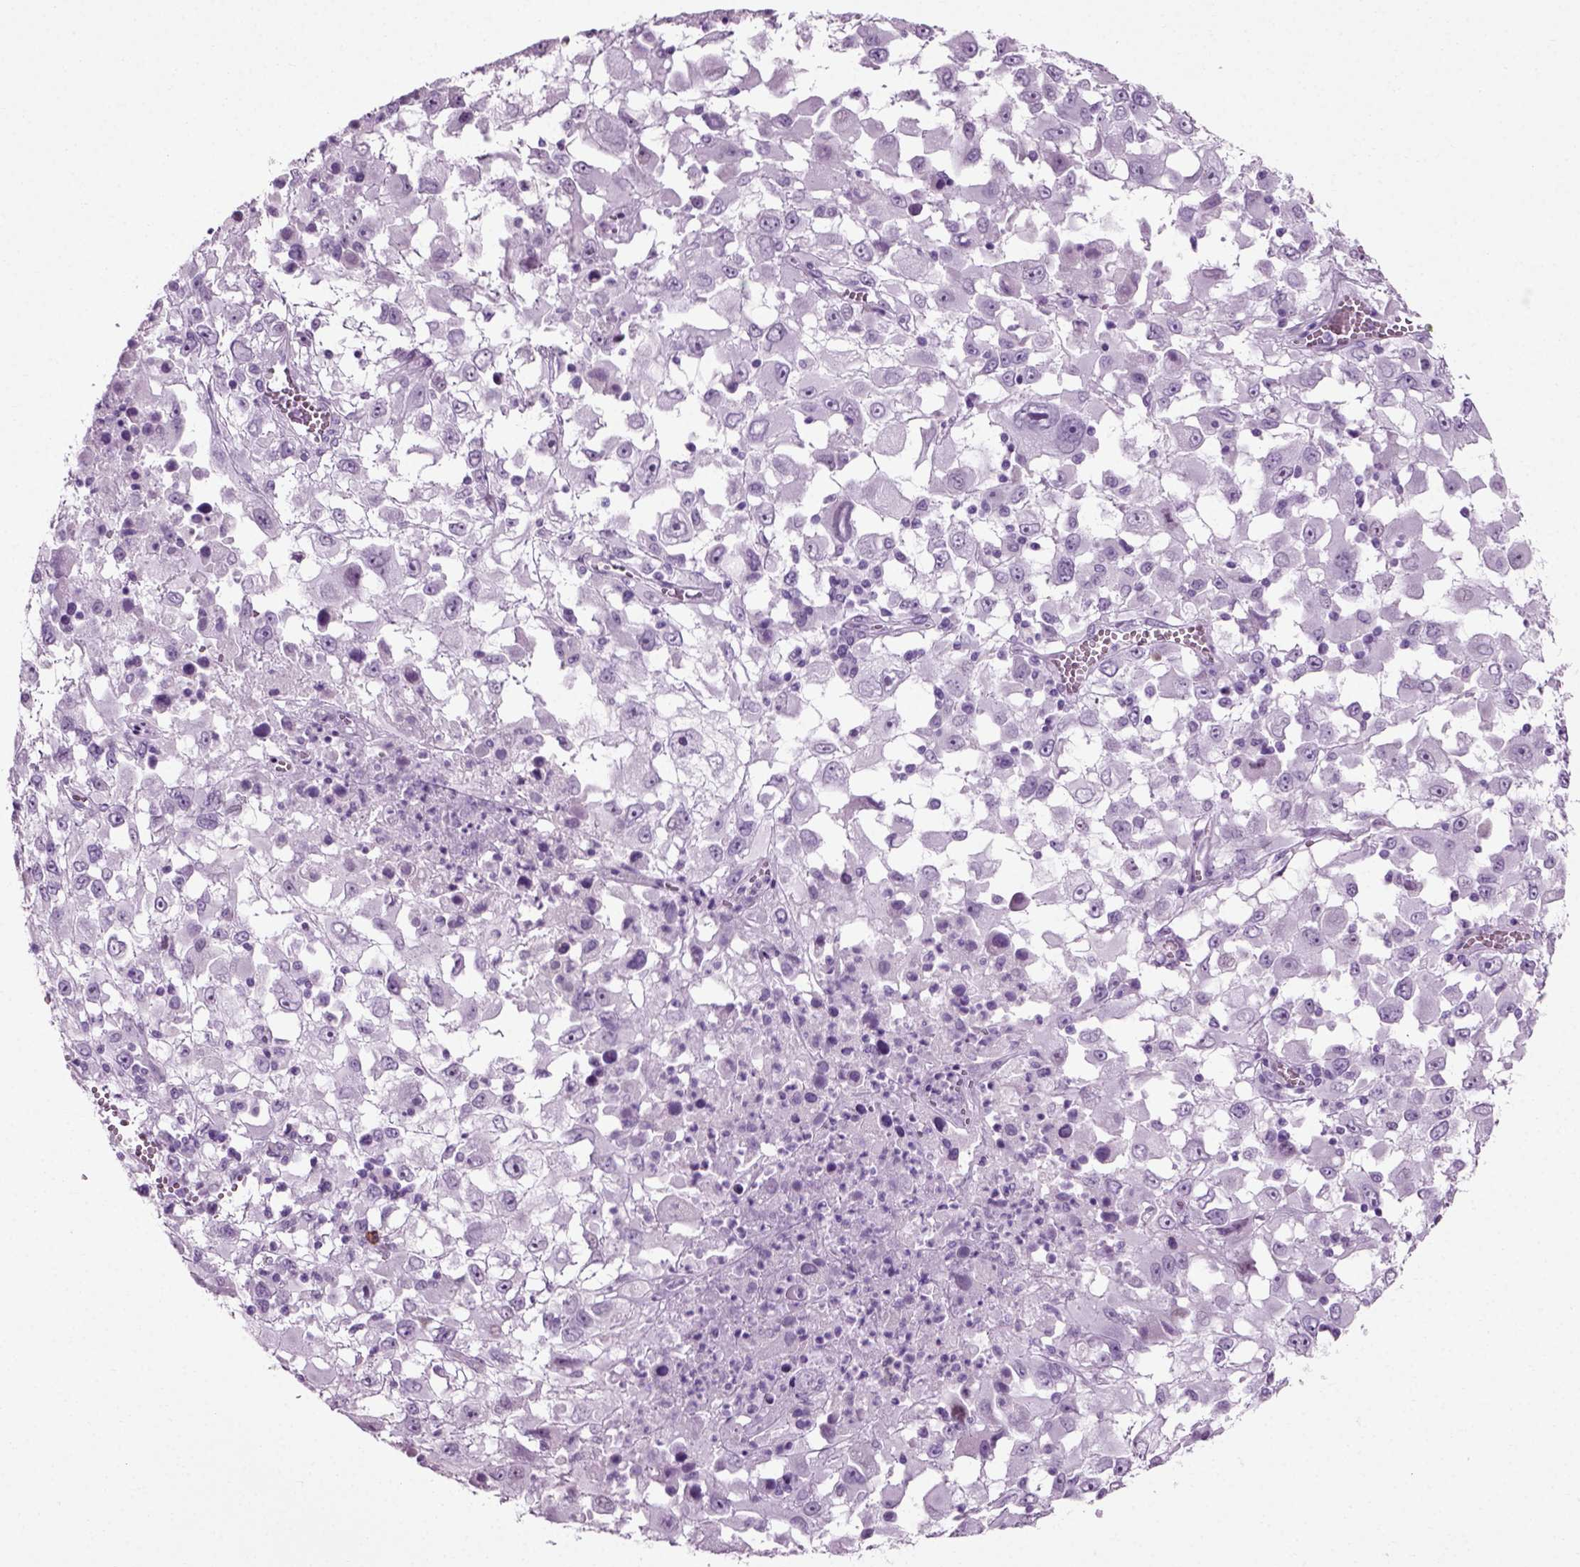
{"staining": {"intensity": "negative", "quantity": "none", "location": "none"}, "tissue": "melanoma", "cell_type": "Tumor cells", "image_type": "cancer", "snomed": [{"axis": "morphology", "description": "Malignant melanoma, Metastatic site"}, {"axis": "topography", "description": "Soft tissue"}], "caption": "Immunohistochemical staining of malignant melanoma (metastatic site) reveals no significant positivity in tumor cells.", "gene": "SLC26A8", "patient": {"sex": "male", "age": 50}}